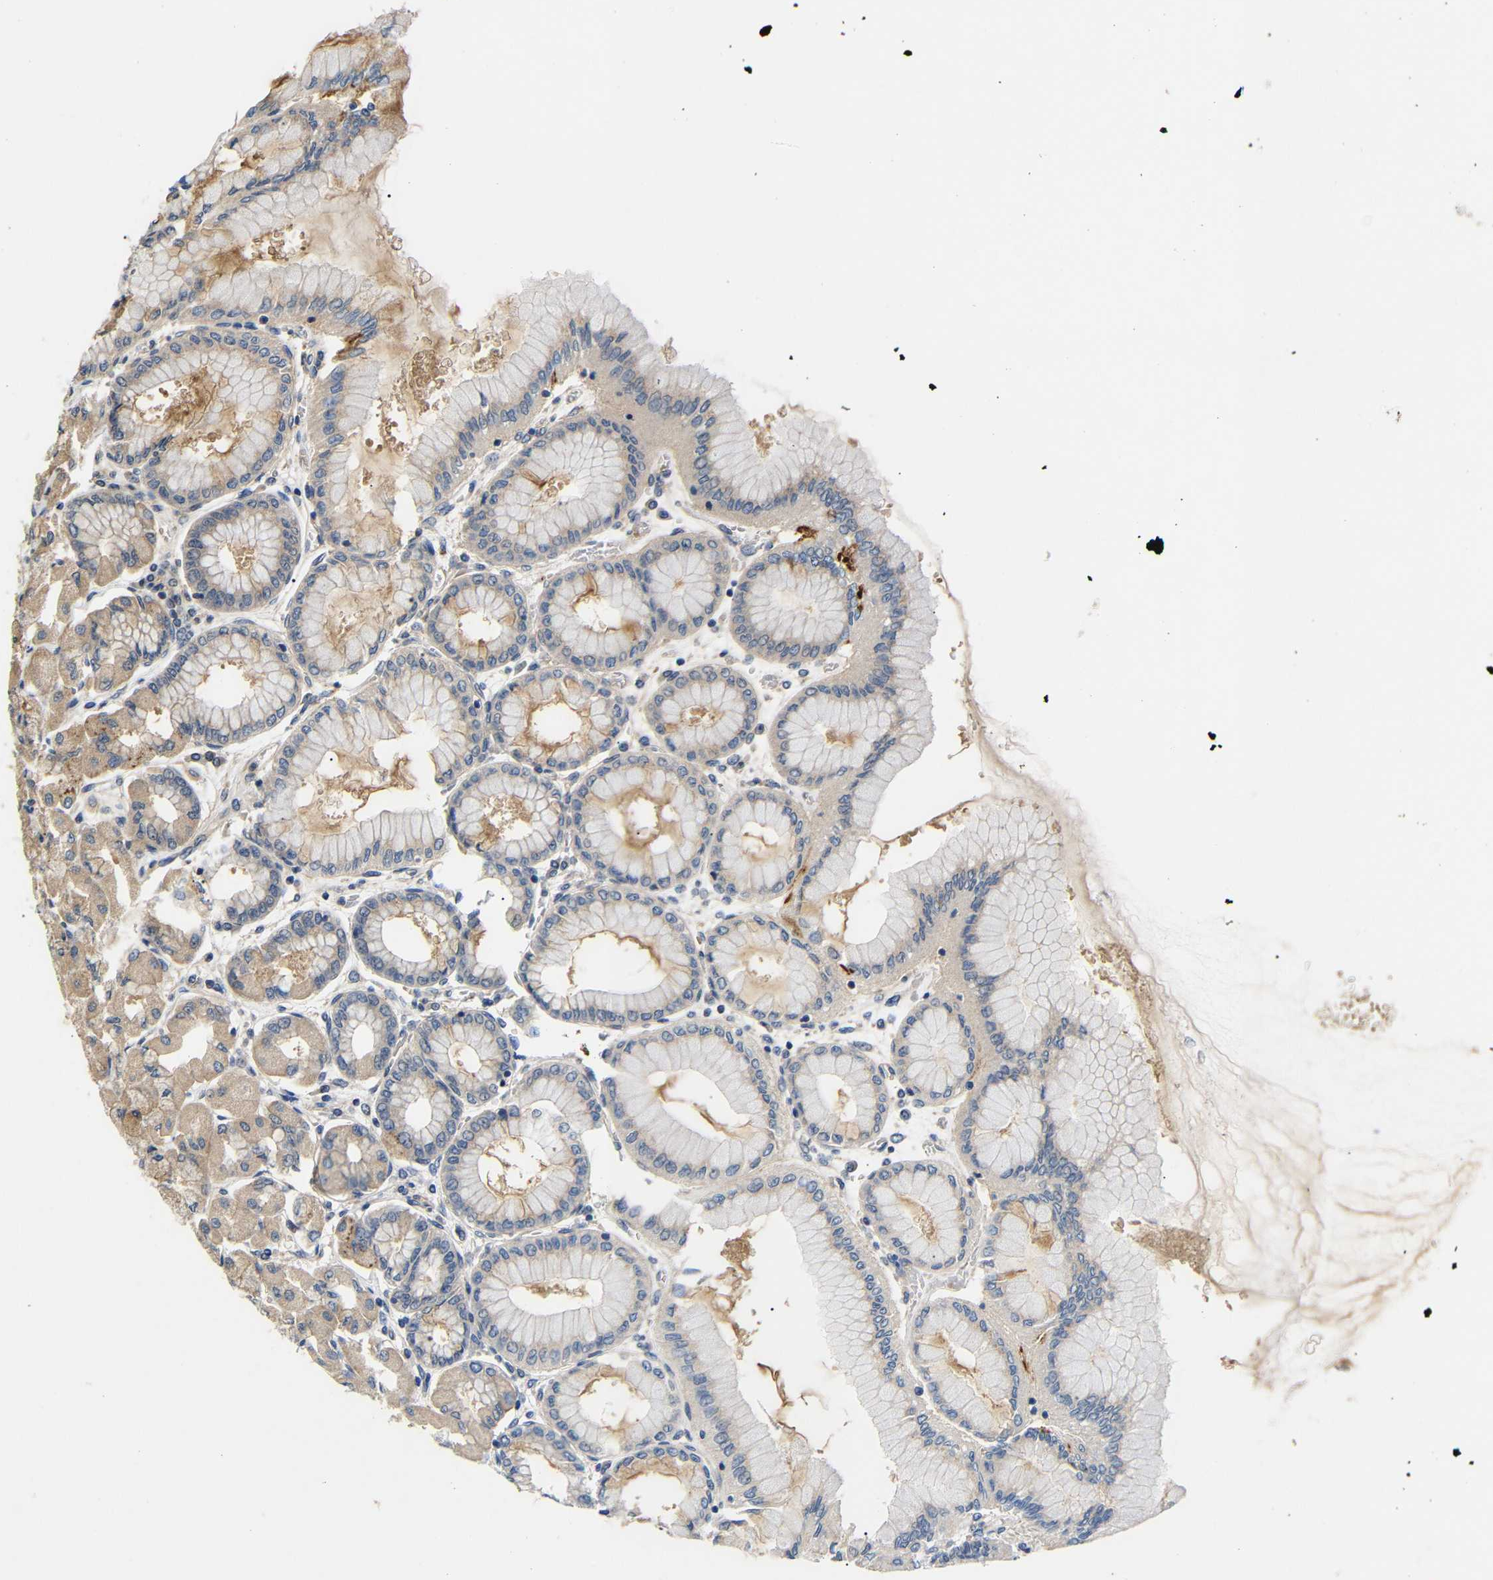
{"staining": {"intensity": "moderate", "quantity": "25%-75%", "location": "cytoplasmic/membranous"}, "tissue": "stomach", "cell_type": "Glandular cells", "image_type": "normal", "snomed": [{"axis": "morphology", "description": "Normal tissue, NOS"}, {"axis": "topography", "description": "Stomach, upper"}], "caption": "Immunohistochemical staining of normal stomach exhibits moderate cytoplasmic/membranous protein positivity in about 25%-75% of glandular cells.", "gene": "DDR1", "patient": {"sex": "female", "age": 56}}